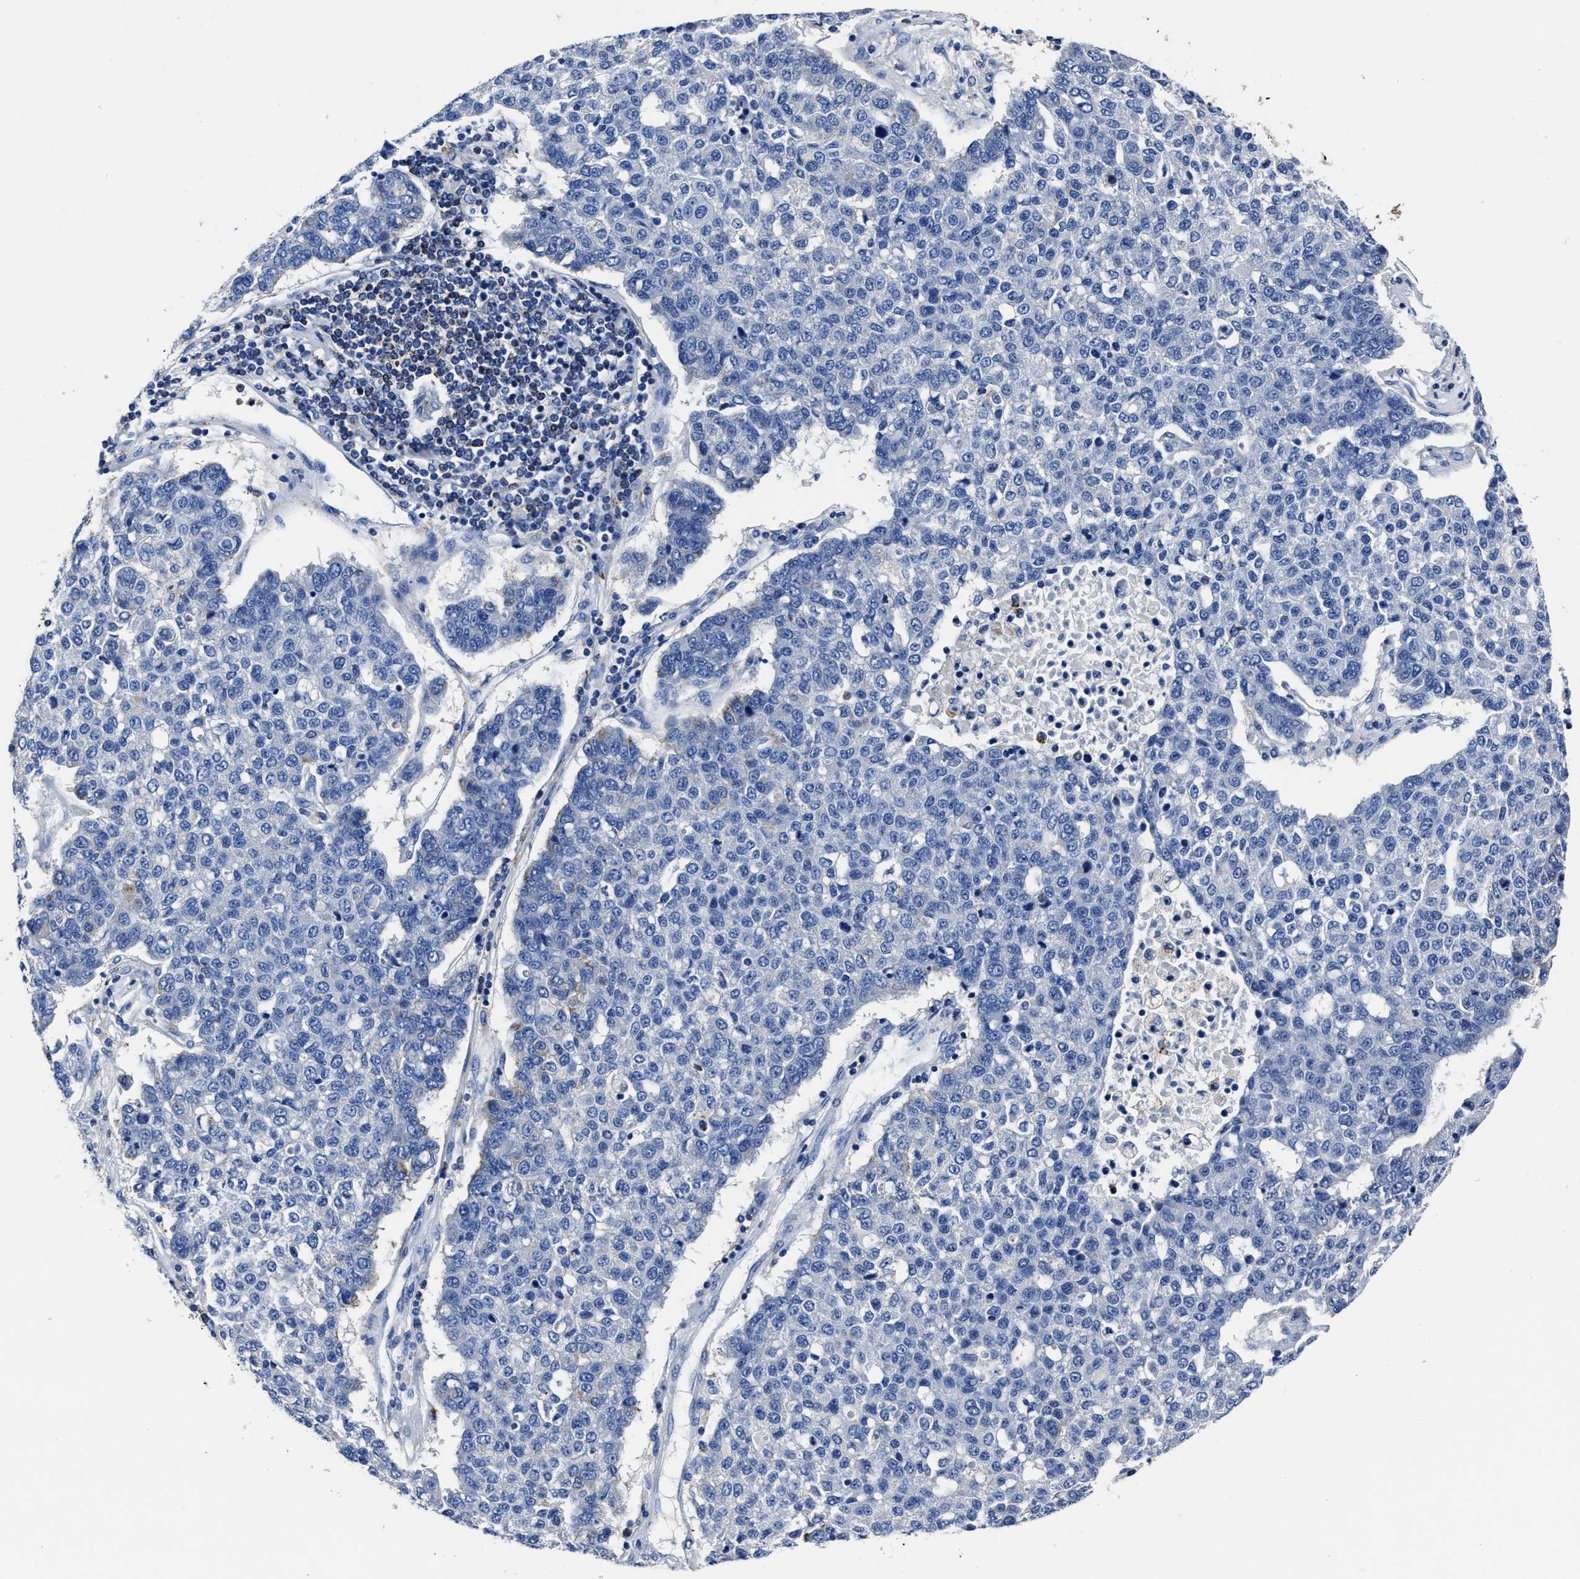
{"staining": {"intensity": "negative", "quantity": "none", "location": "none"}, "tissue": "pancreatic cancer", "cell_type": "Tumor cells", "image_type": "cancer", "snomed": [{"axis": "morphology", "description": "Adenocarcinoma, NOS"}, {"axis": "topography", "description": "Pancreas"}], "caption": "An immunohistochemistry photomicrograph of adenocarcinoma (pancreatic) is shown. There is no staining in tumor cells of adenocarcinoma (pancreatic).", "gene": "LAMTOR4", "patient": {"sex": "female", "age": 61}}